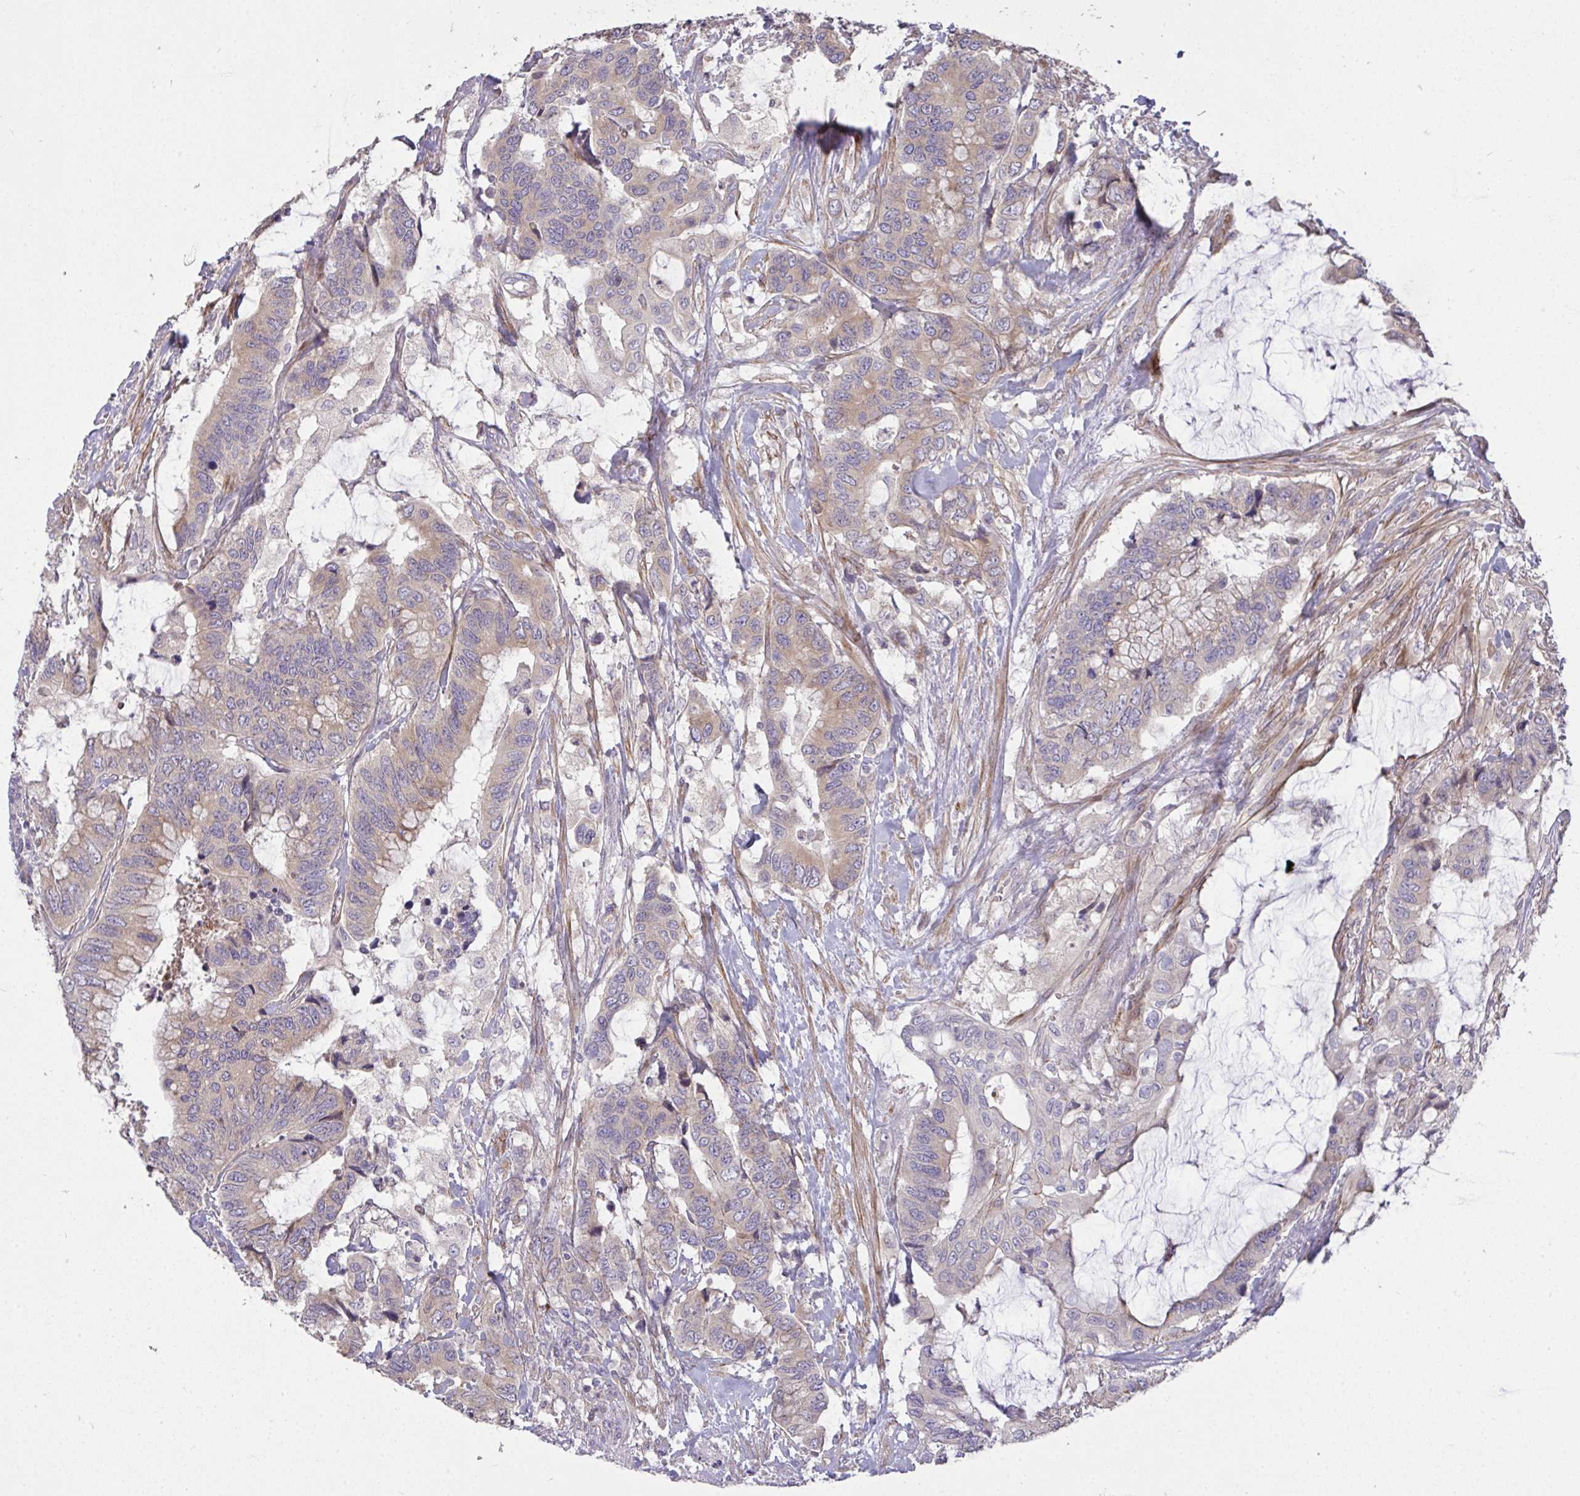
{"staining": {"intensity": "weak", "quantity": ">75%", "location": "cytoplasmic/membranous"}, "tissue": "colorectal cancer", "cell_type": "Tumor cells", "image_type": "cancer", "snomed": [{"axis": "morphology", "description": "Adenocarcinoma, NOS"}, {"axis": "topography", "description": "Rectum"}], "caption": "Protein expression analysis of colorectal cancer displays weak cytoplasmic/membranous positivity in about >75% of tumor cells. Nuclei are stained in blue.", "gene": "SH2D1B", "patient": {"sex": "female", "age": 59}}